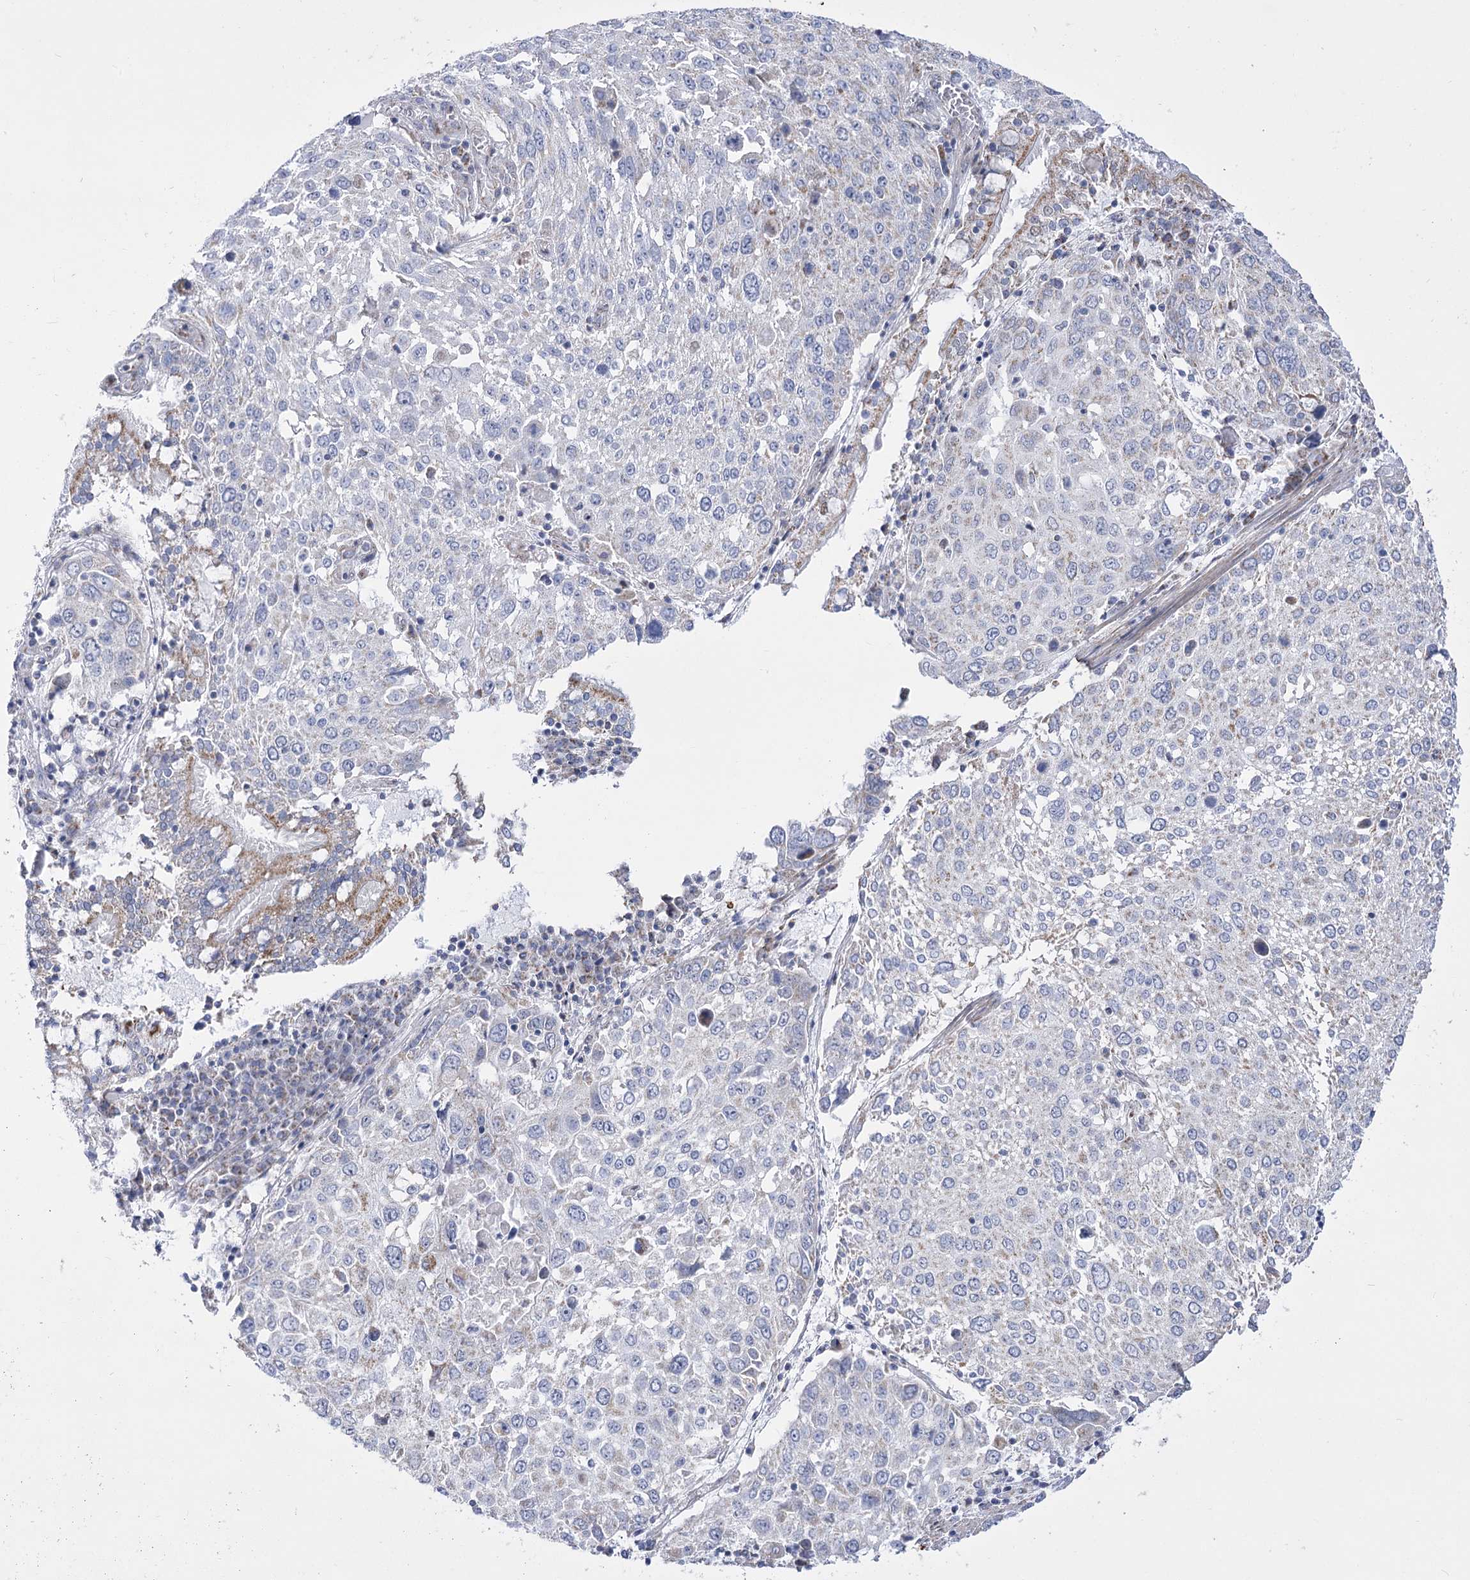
{"staining": {"intensity": "negative", "quantity": "none", "location": "none"}, "tissue": "lung cancer", "cell_type": "Tumor cells", "image_type": "cancer", "snomed": [{"axis": "morphology", "description": "Squamous cell carcinoma, NOS"}, {"axis": "topography", "description": "Lung"}], "caption": "IHC micrograph of neoplastic tissue: human squamous cell carcinoma (lung) stained with DAB (3,3'-diaminobenzidine) reveals no significant protein positivity in tumor cells. (DAB immunohistochemistry, high magnification).", "gene": "PDHB", "patient": {"sex": "male", "age": 65}}